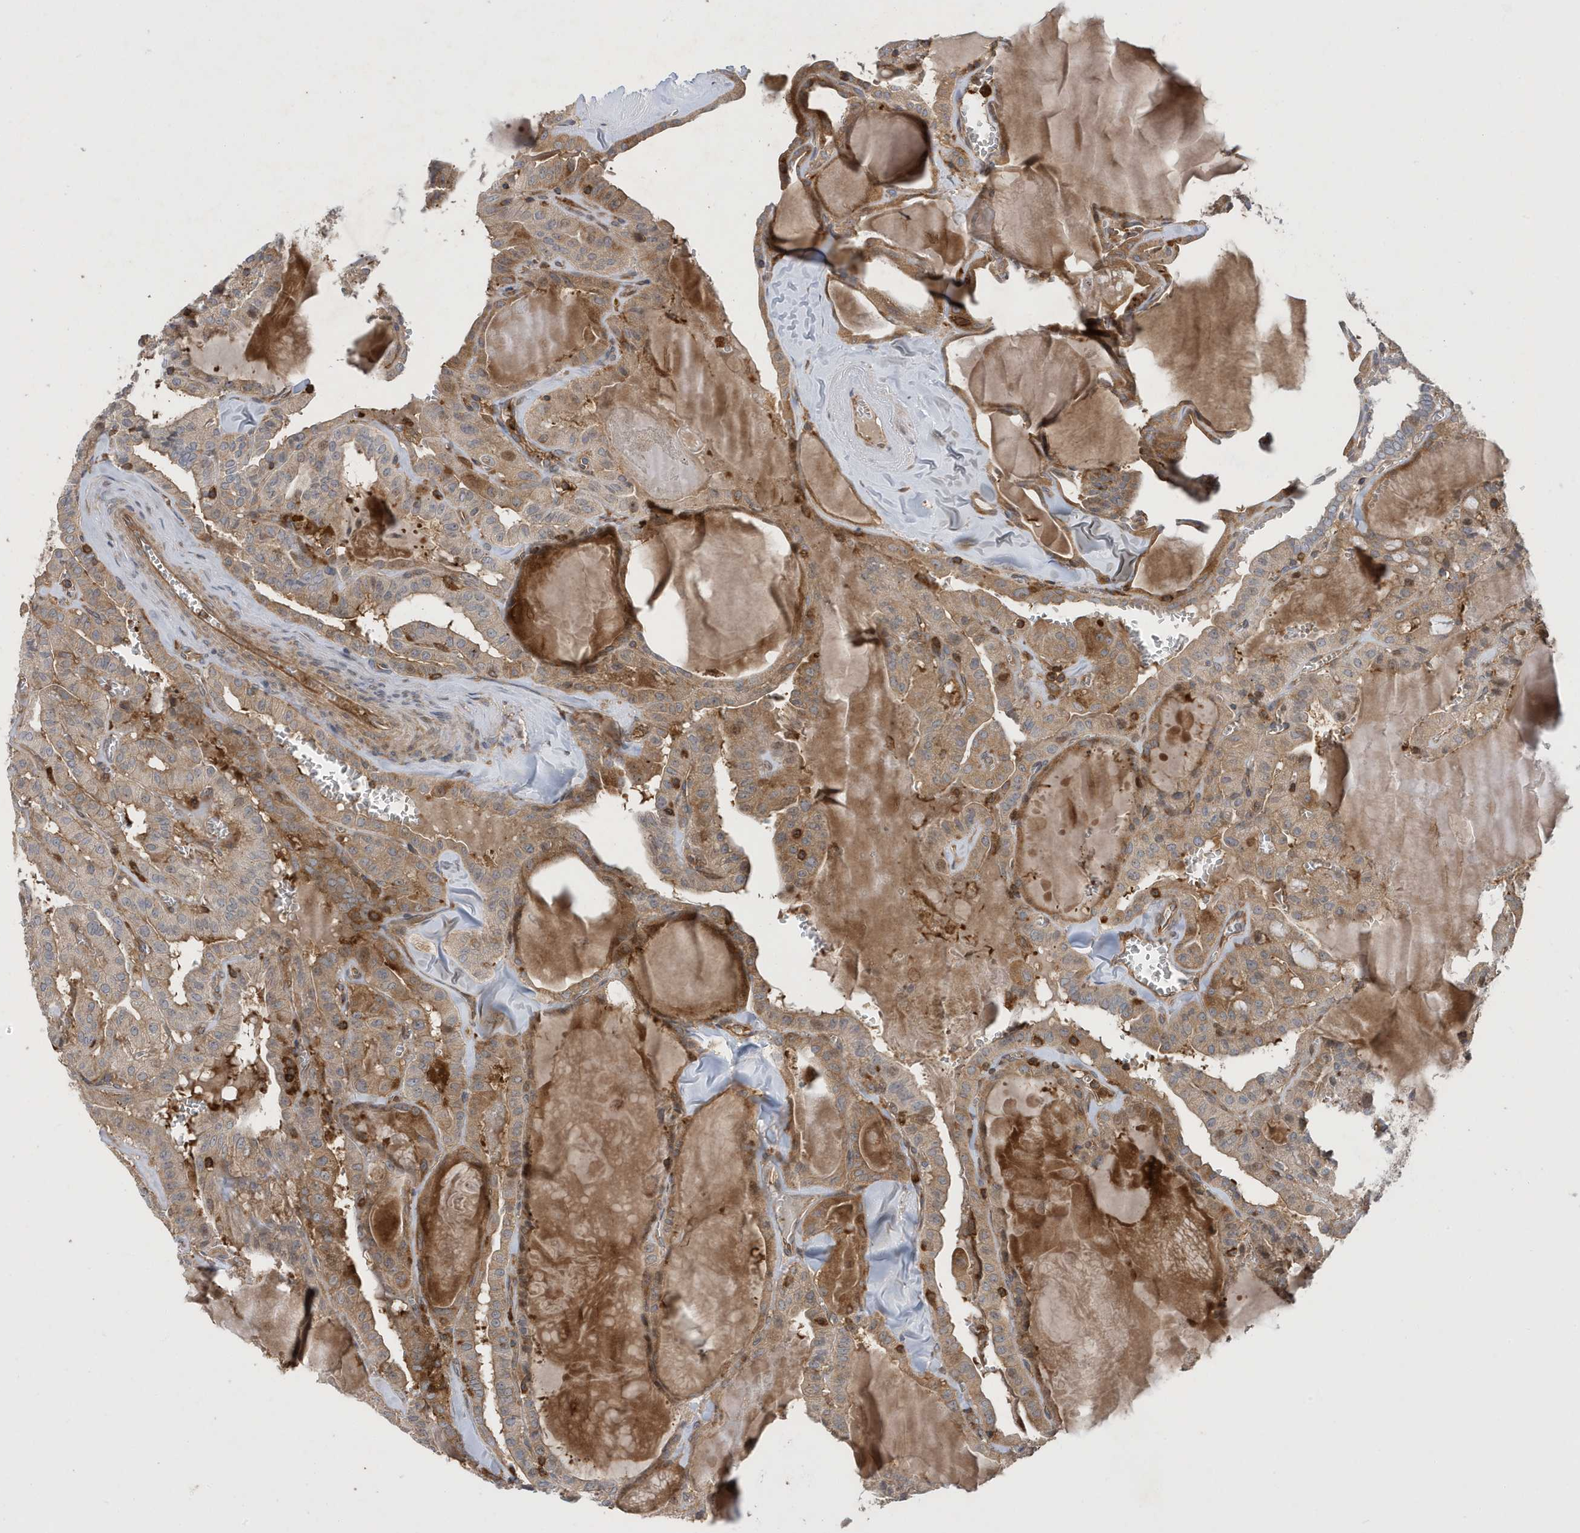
{"staining": {"intensity": "moderate", "quantity": ">75%", "location": "cytoplasmic/membranous"}, "tissue": "thyroid cancer", "cell_type": "Tumor cells", "image_type": "cancer", "snomed": [{"axis": "morphology", "description": "Papillary adenocarcinoma, NOS"}, {"axis": "topography", "description": "Thyroid gland"}], "caption": "Immunohistochemical staining of human papillary adenocarcinoma (thyroid) exhibits moderate cytoplasmic/membranous protein positivity in about >75% of tumor cells.", "gene": "LAPTM4A", "patient": {"sex": "male", "age": 52}}